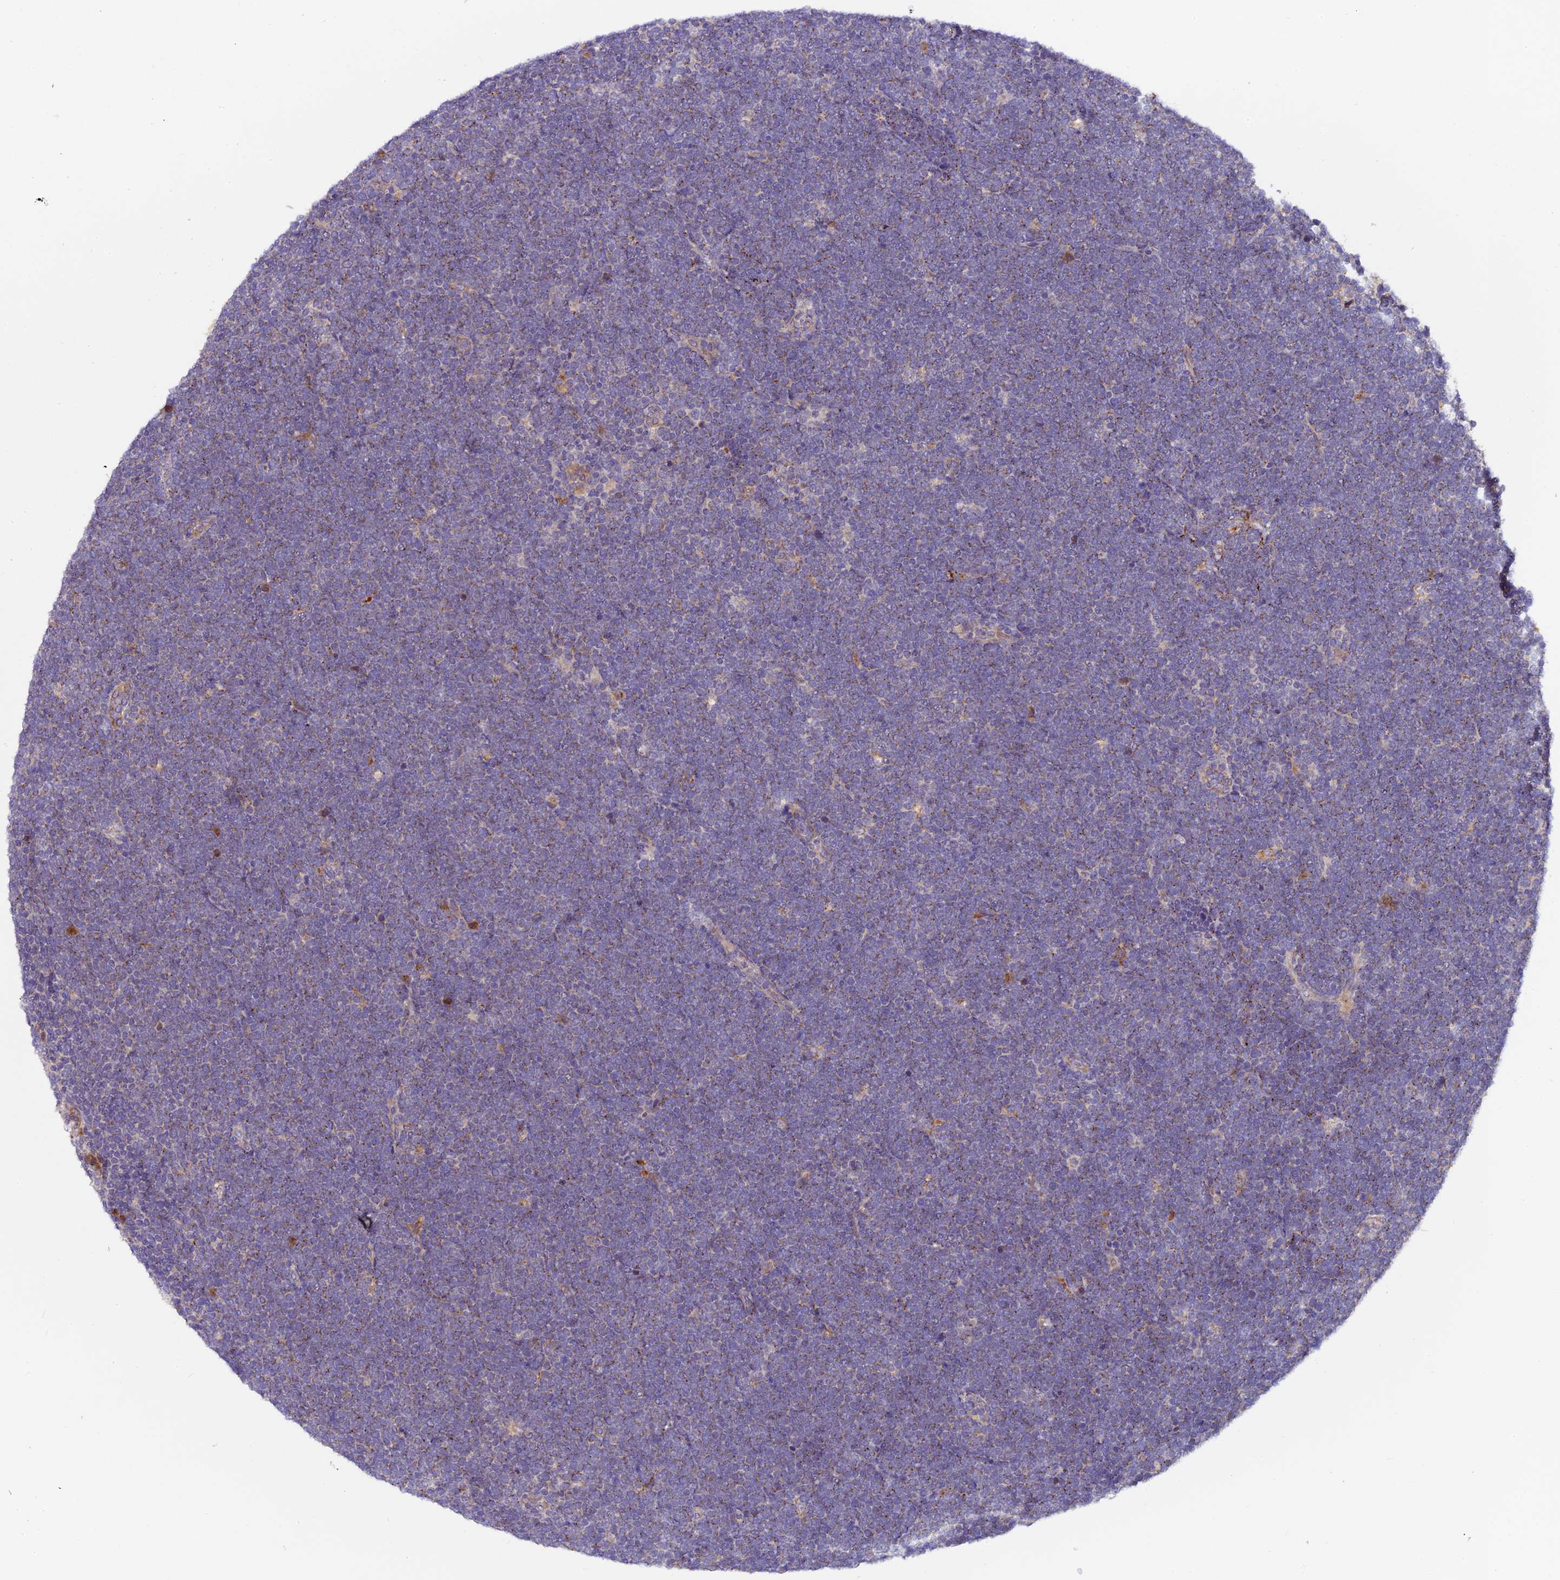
{"staining": {"intensity": "weak", "quantity": "25%-75%", "location": "cytoplasmic/membranous"}, "tissue": "lymphoma", "cell_type": "Tumor cells", "image_type": "cancer", "snomed": [{"axis": "morphology", "description": "Malignant lymphoma, non-Hodgkin's type, High grade"}, {"axis": "topography", "description": "Lymph node"}], "caption": "Tumor cells exhibit low levels of weak cytoplasmic/membranous staining in about 25%-75% of cells in human lymphoma. The protein of interest is stained brown, and the nuclei are stained in blue (DAB (3,3'-diaminobenzidine) IHC with brightfield microscopy, high magnification).", "gene": "COPE", "patient": {"sex": "male", "age": 13}}